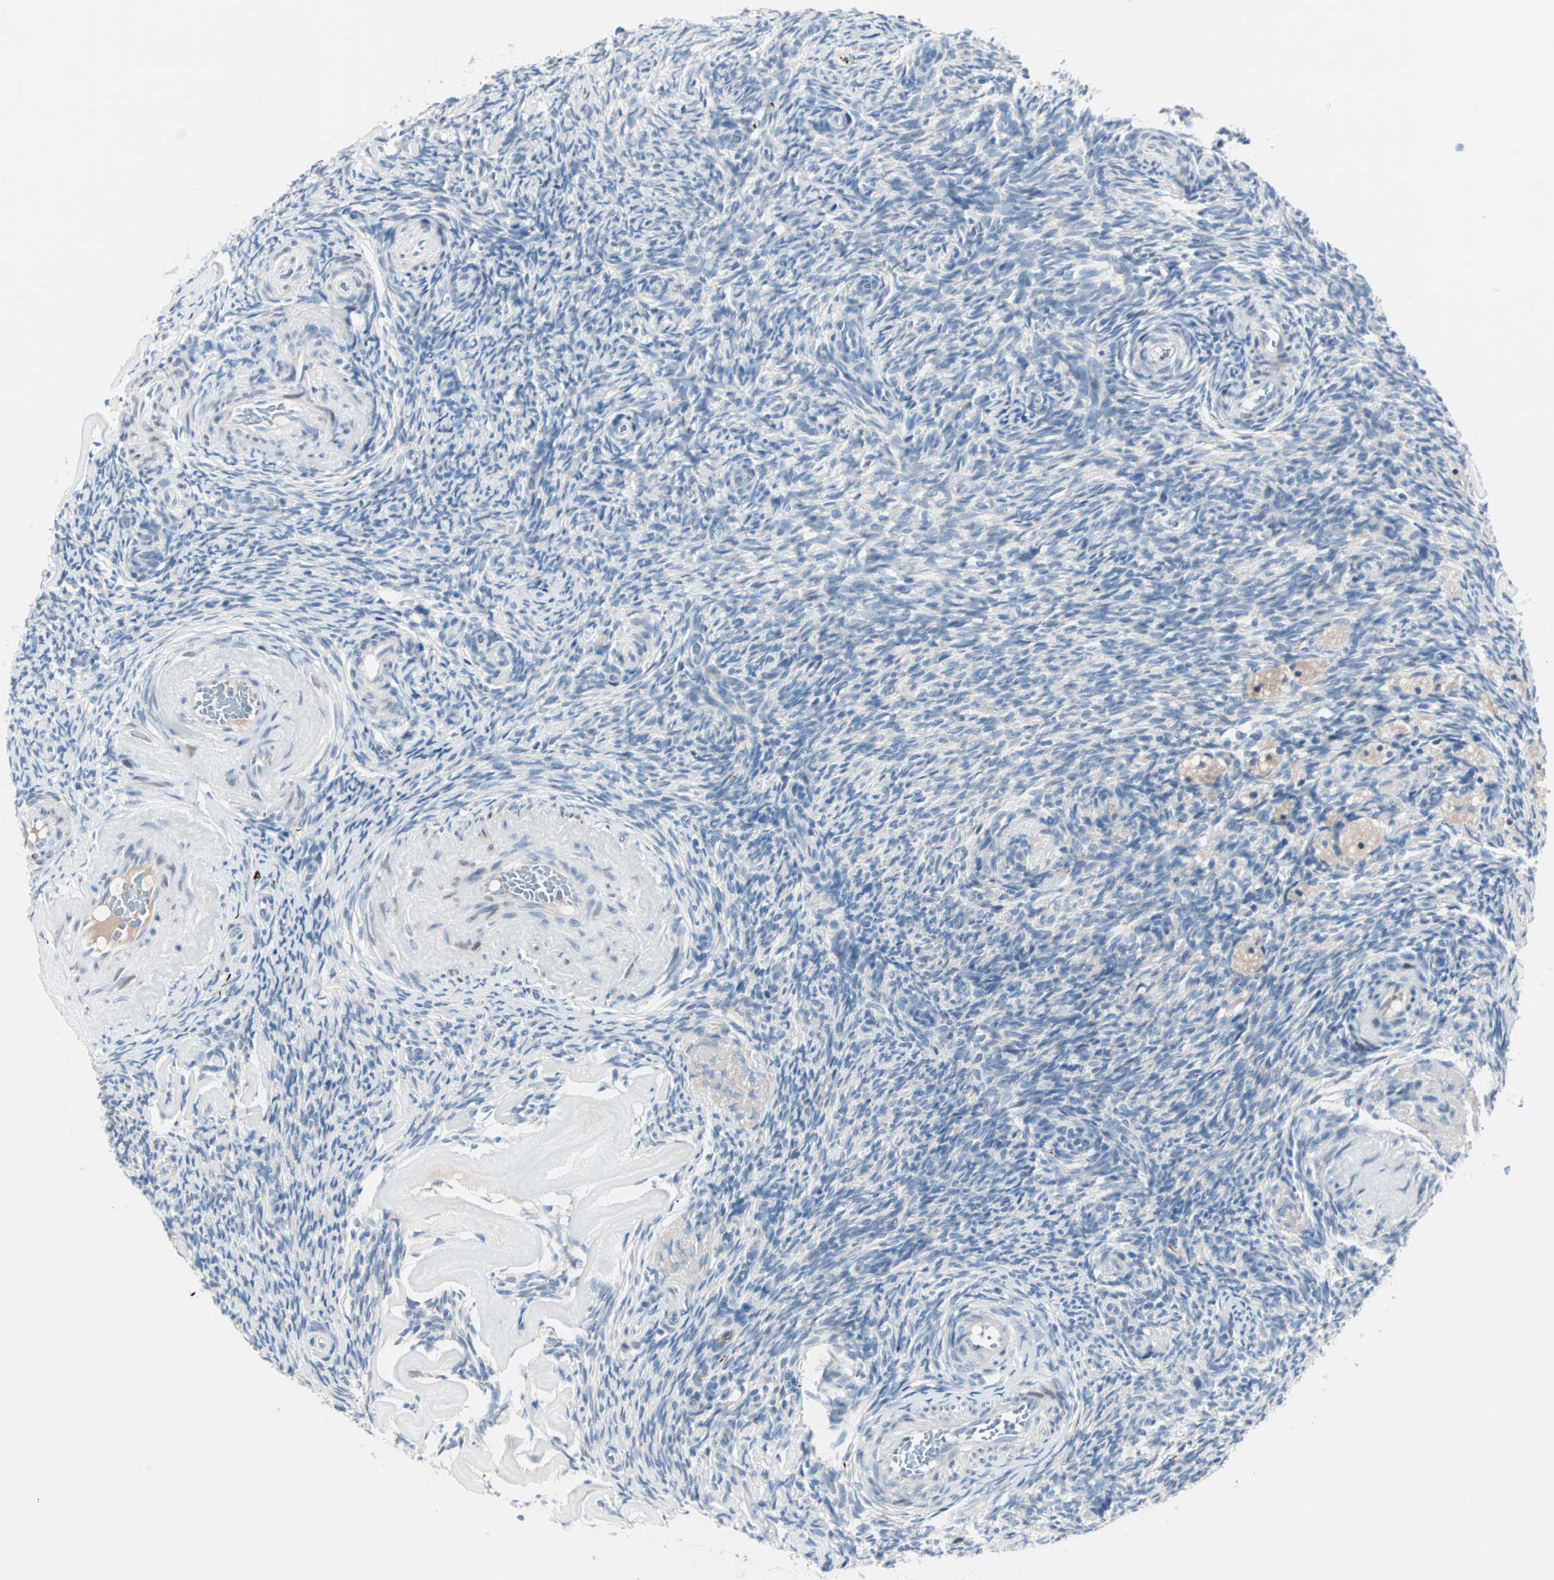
{"staining": {"intensity": "negative", "quantity": "none", "location": "none"}, "tissue": "ovary", "cell_type": "Ovarian stroma cells", "image_type": "normal", "snomed": [{"axis": "morphology", "description": "Normal tissue, NOS"}, {"axis": "topography", "description": "Ovary"}], "caption": "IHC photomicrograph of benign ovary stained for a protein (brown), which shows no staining in ovarian stroma cells.", "gene": "NEFH", "patient": {"sex": "female", "age": 60}}